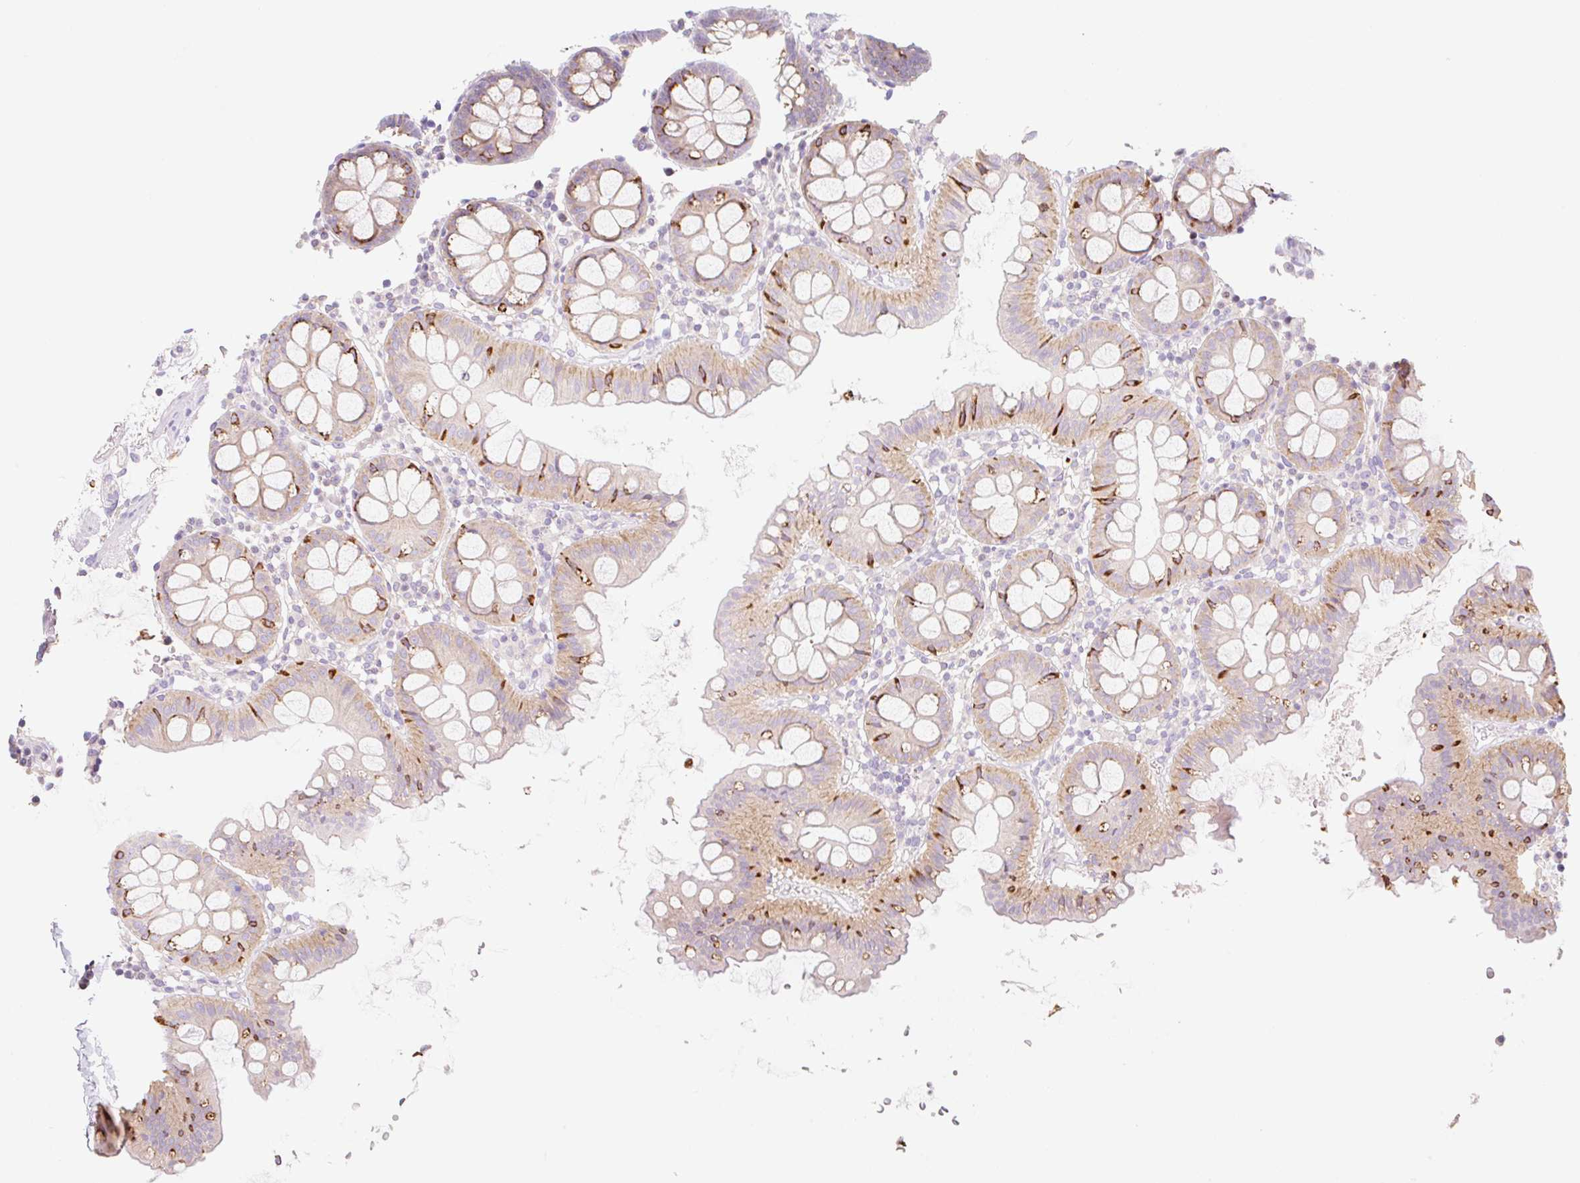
{"staining": {"intensity": "moderate", "quantity": ">75%", "location": "cytoplasmic/membranous"}, "tissue": "colon", "cell_type": "Endothelial cells", "image_type": "normal", "snomed": [{"axis": "morphology", "description": "Normal tissue, NOS"}, {"axis": "topography", "description": "Colon"}], "caption": "DAB immunohistochemical staining of benign human colon displays moderate cytoplasmic/membranous protein positivity in approximately >75% of endothelial cells.", "gene": "LYVE1", "patient": {"sex": "male", "age": 75}}